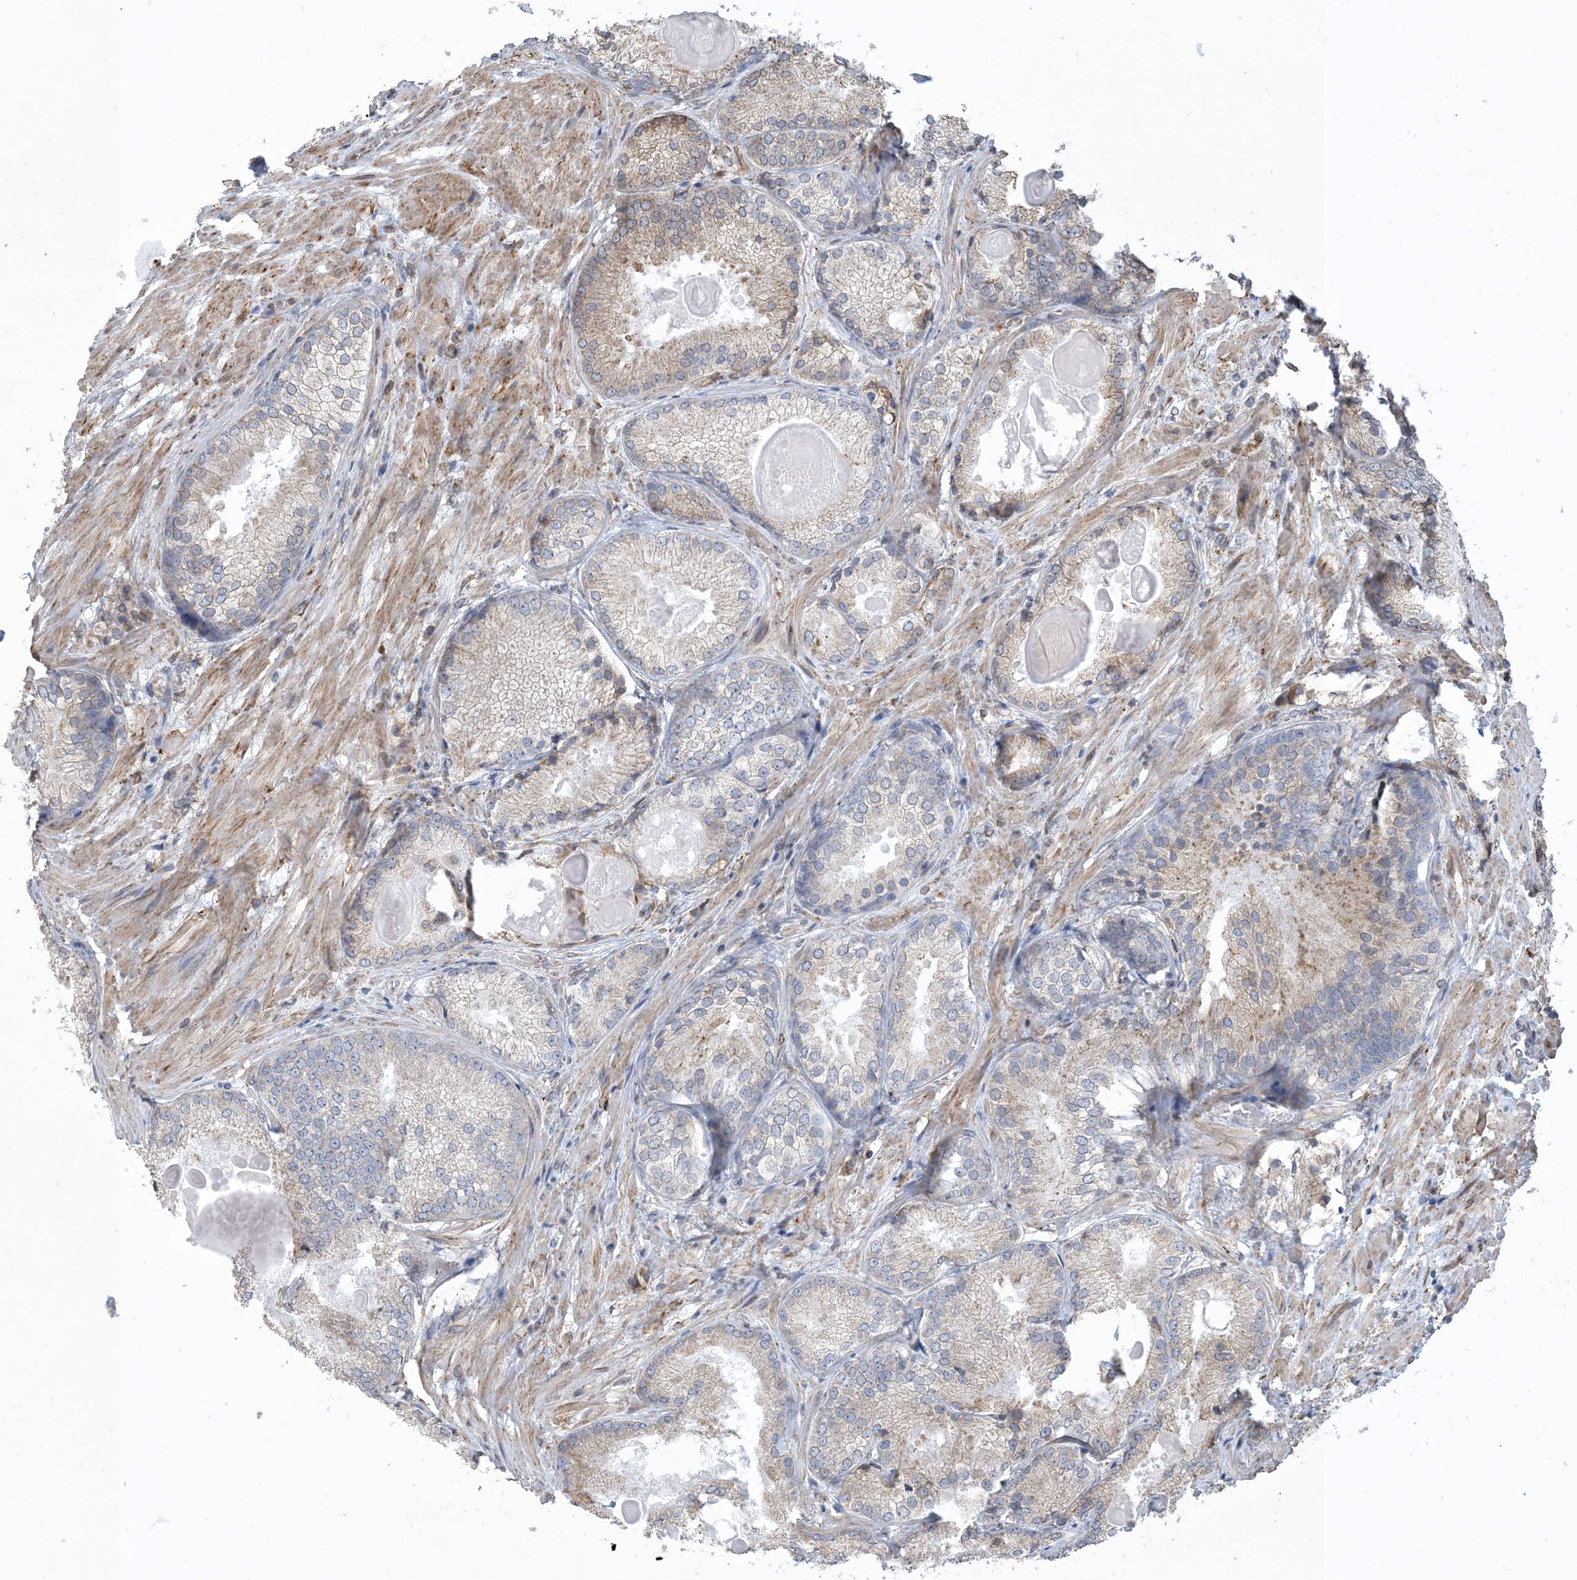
{"staining": {"intensity": "weak", "quantity": "<25%", "location": "cytoplasmic/membranous"}, "tissue": "prostate cancer", "cell_type": "Tumor cells", "image_type": "cancer", "snomed": [{"axis": "morphology", "description": "Adenocarcinoma, High grade"}, {"axis": "topography", "description": "Prostate"}], "caption": "This is an immunohistochemistry micrograph of human prostate cancer. There is no staining in tumor cells.", "gene": "SHANK1", "patient": {"sex": "male", "age": 66}}